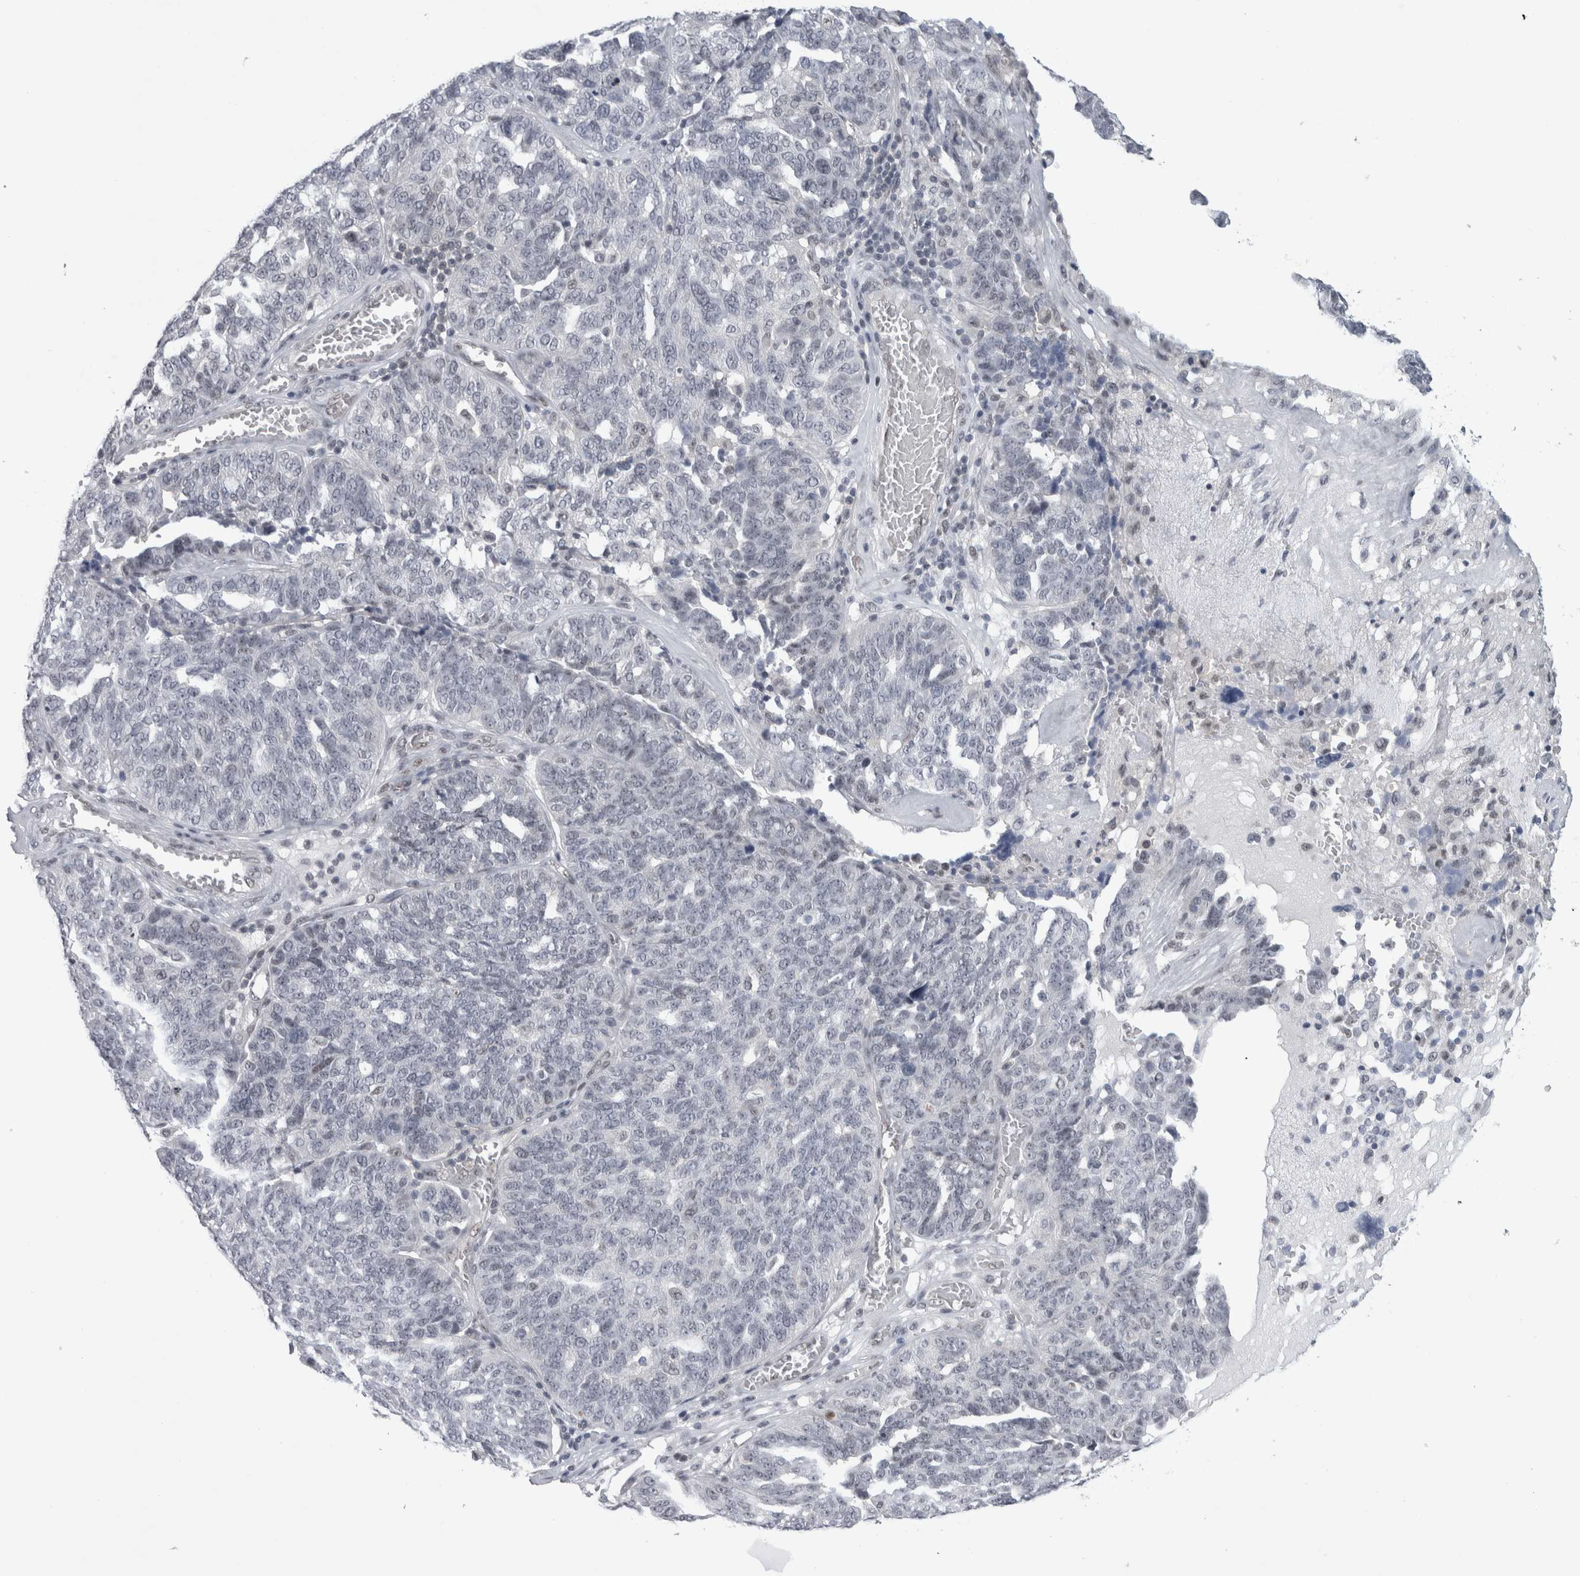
{"staining": {"intensity": "negative", "quantity": "none", "location": "none"}, "tissue": "ovarian cancer", "cell_type": "Tumor cells", "image_type": "cancer", "snomed": [{"axis": "morphology", "description": "Cystadenocarcinoma, serous, NOS"}, {"axis": "topography", "description": "Ovary"}], "caption": "This image is of ovarian cancer (serous cystadenocarcinoma) stained with immunohistochemistry (IHC) to label a protein in brown with the nuclei are counter-stained blue. There is no positivity in tumor cells. (DAB (3,3'-diaminobenzidine) IHC with hematoxylin counter stain).", "gene": "PSMB2", "patient": {"sex": "female", "age": 59}}